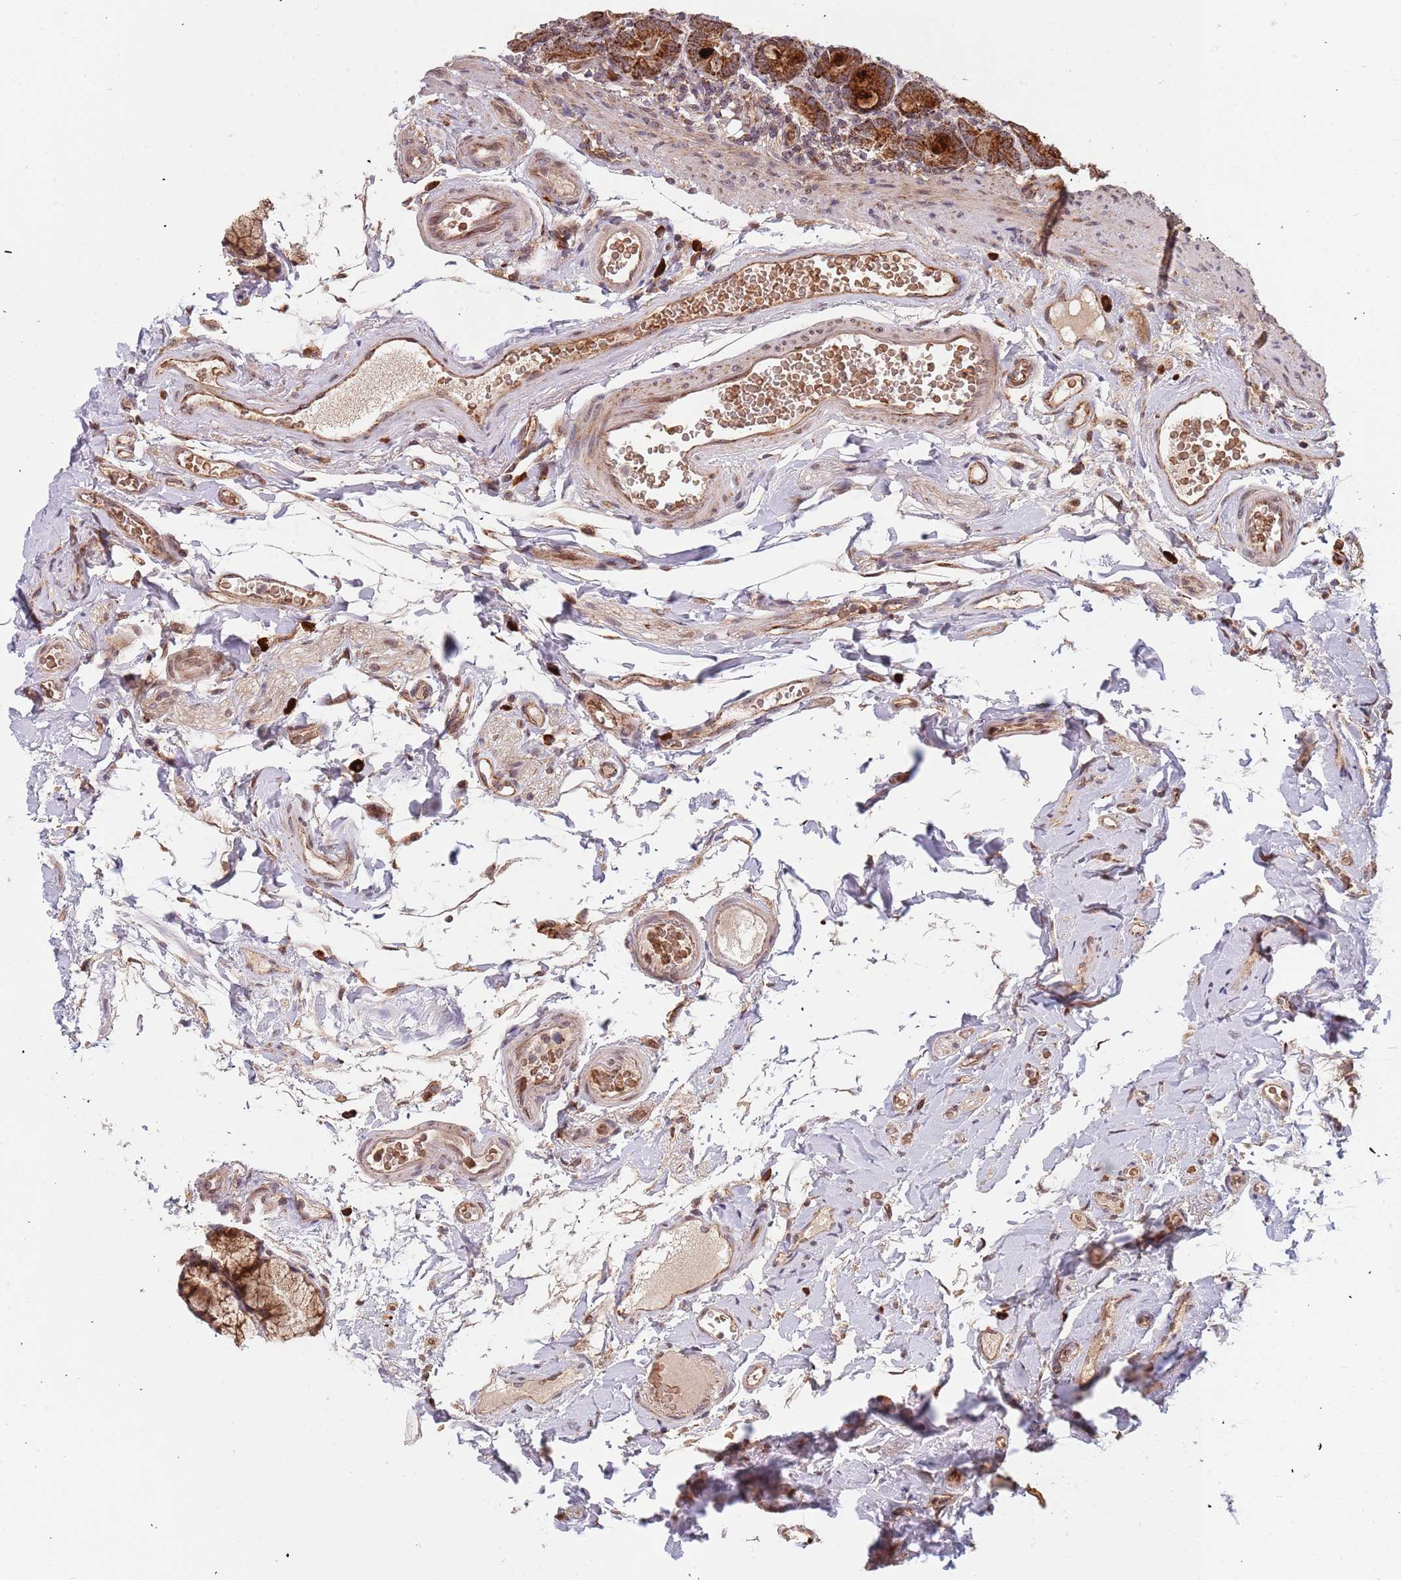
{"staining": {"intensity": "strong", "quantity": ">75%", "location": "cytoplasmic/membranous"}, "tissue": "duodenum", "cell_type": "Glandular cells", "image_type": "normal", "snomed": [{"axis": "morphology", "description": "Normal tissue, NOS"}, {"axis": "topography", "description": "Duodenum"}], "caption": "Protein expression analysis of unremarkable duodenum demonstrates strong cytoplasmic/membranous positivity in about >75% of glandular cells.", "gene": "DCHS1", "patient": {"sex": "female", "age": 67}}